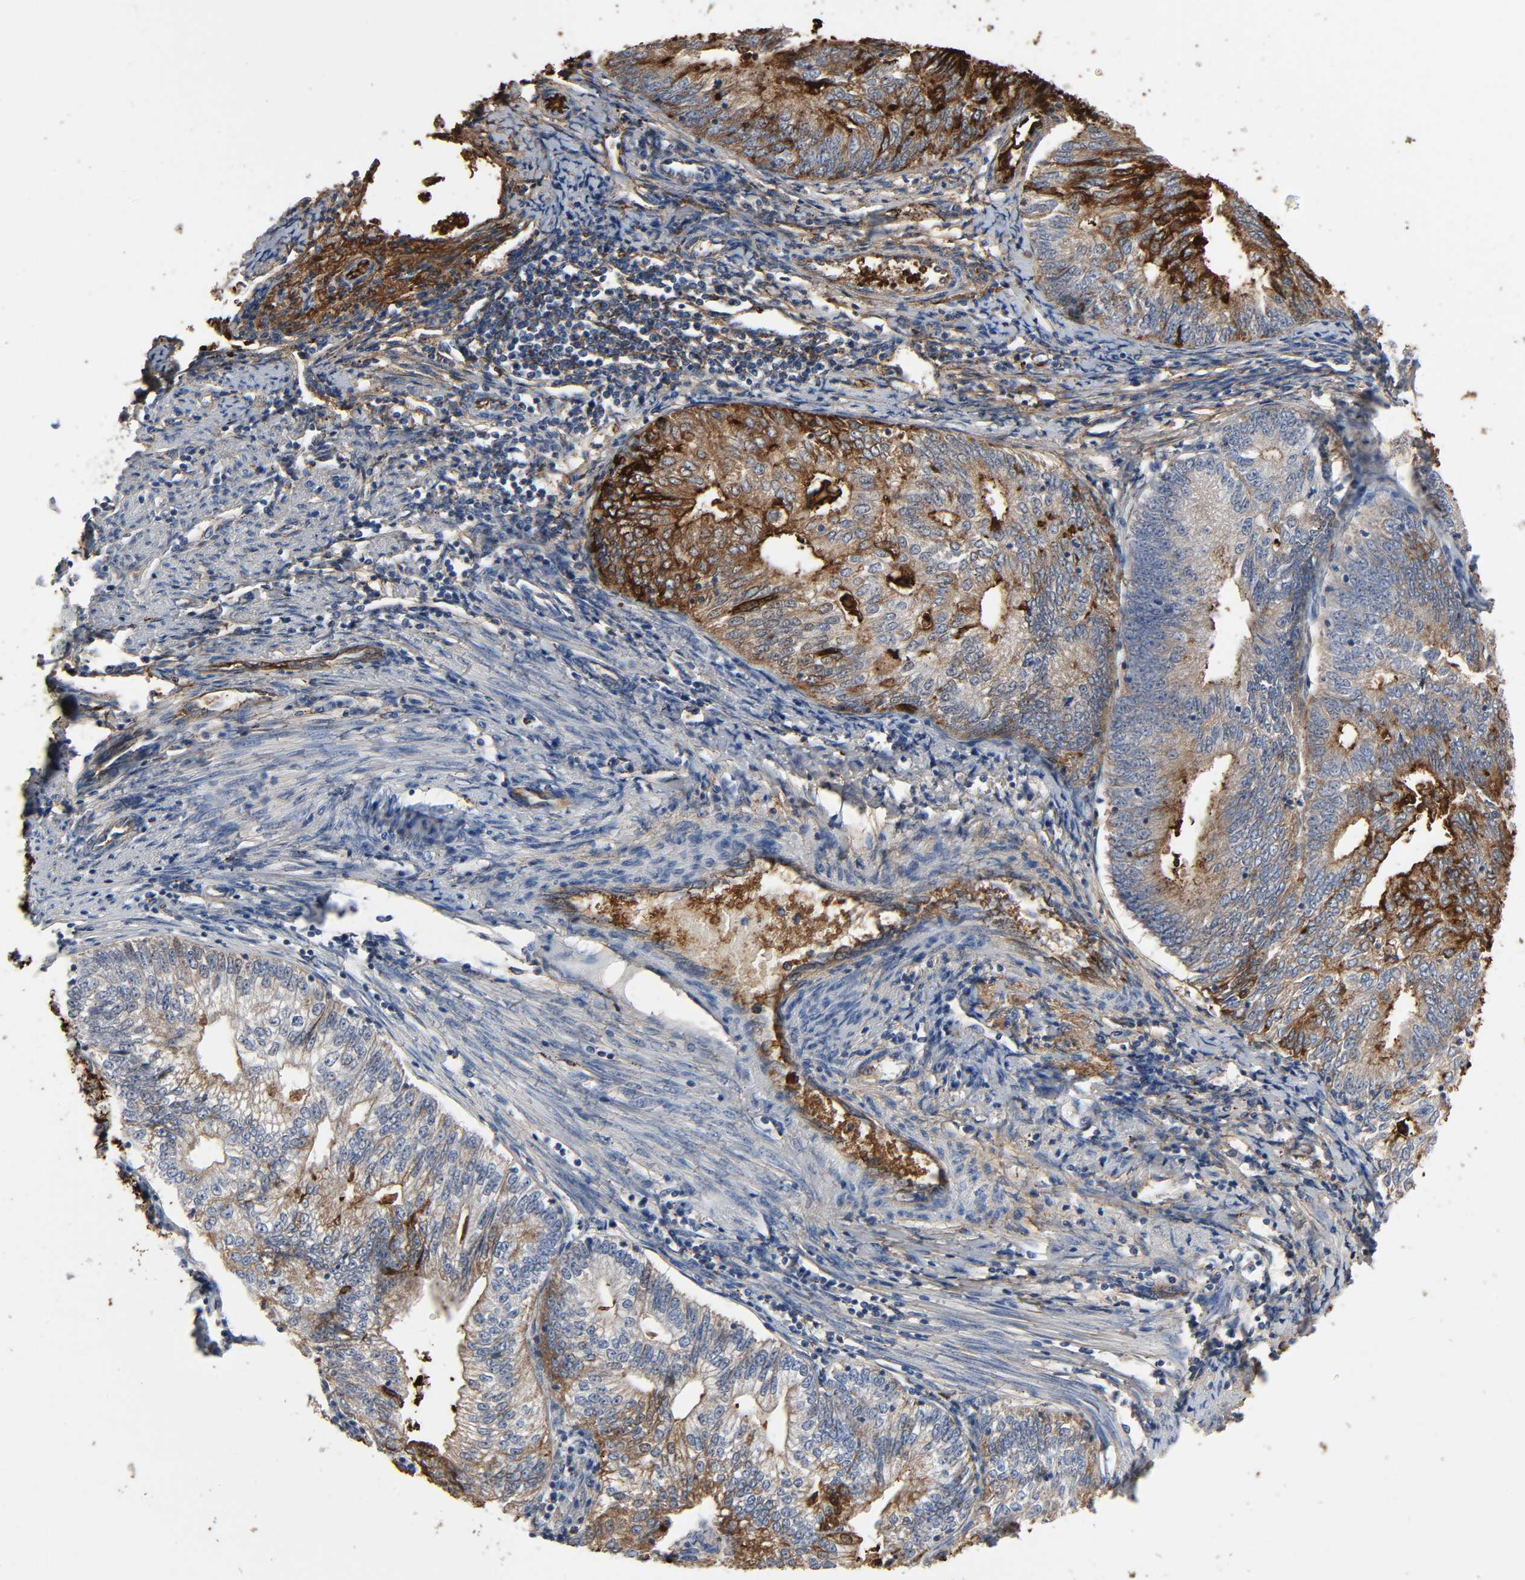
{"staining": {"intensity": "moderate", "quantity": ">75%", "location": "cytoplasmic/membranous"}, "tissue": "endometrial cancer", "cell_type": "Tumor cells", "image_type": "cancer", "snomed": [{"axis": "morphology", "description": "Adenocarcinoma, NOS"}, {"axis": "topography", "description": "Endometrium"}], "caption": "Protein staining shows moderate cytoplasmic/membranous positivity in approximately >75% of tumor cells in adenocarcinoma (endometrial).", "gene": "C3", "patient": {"sex": "female", "age": 69}}